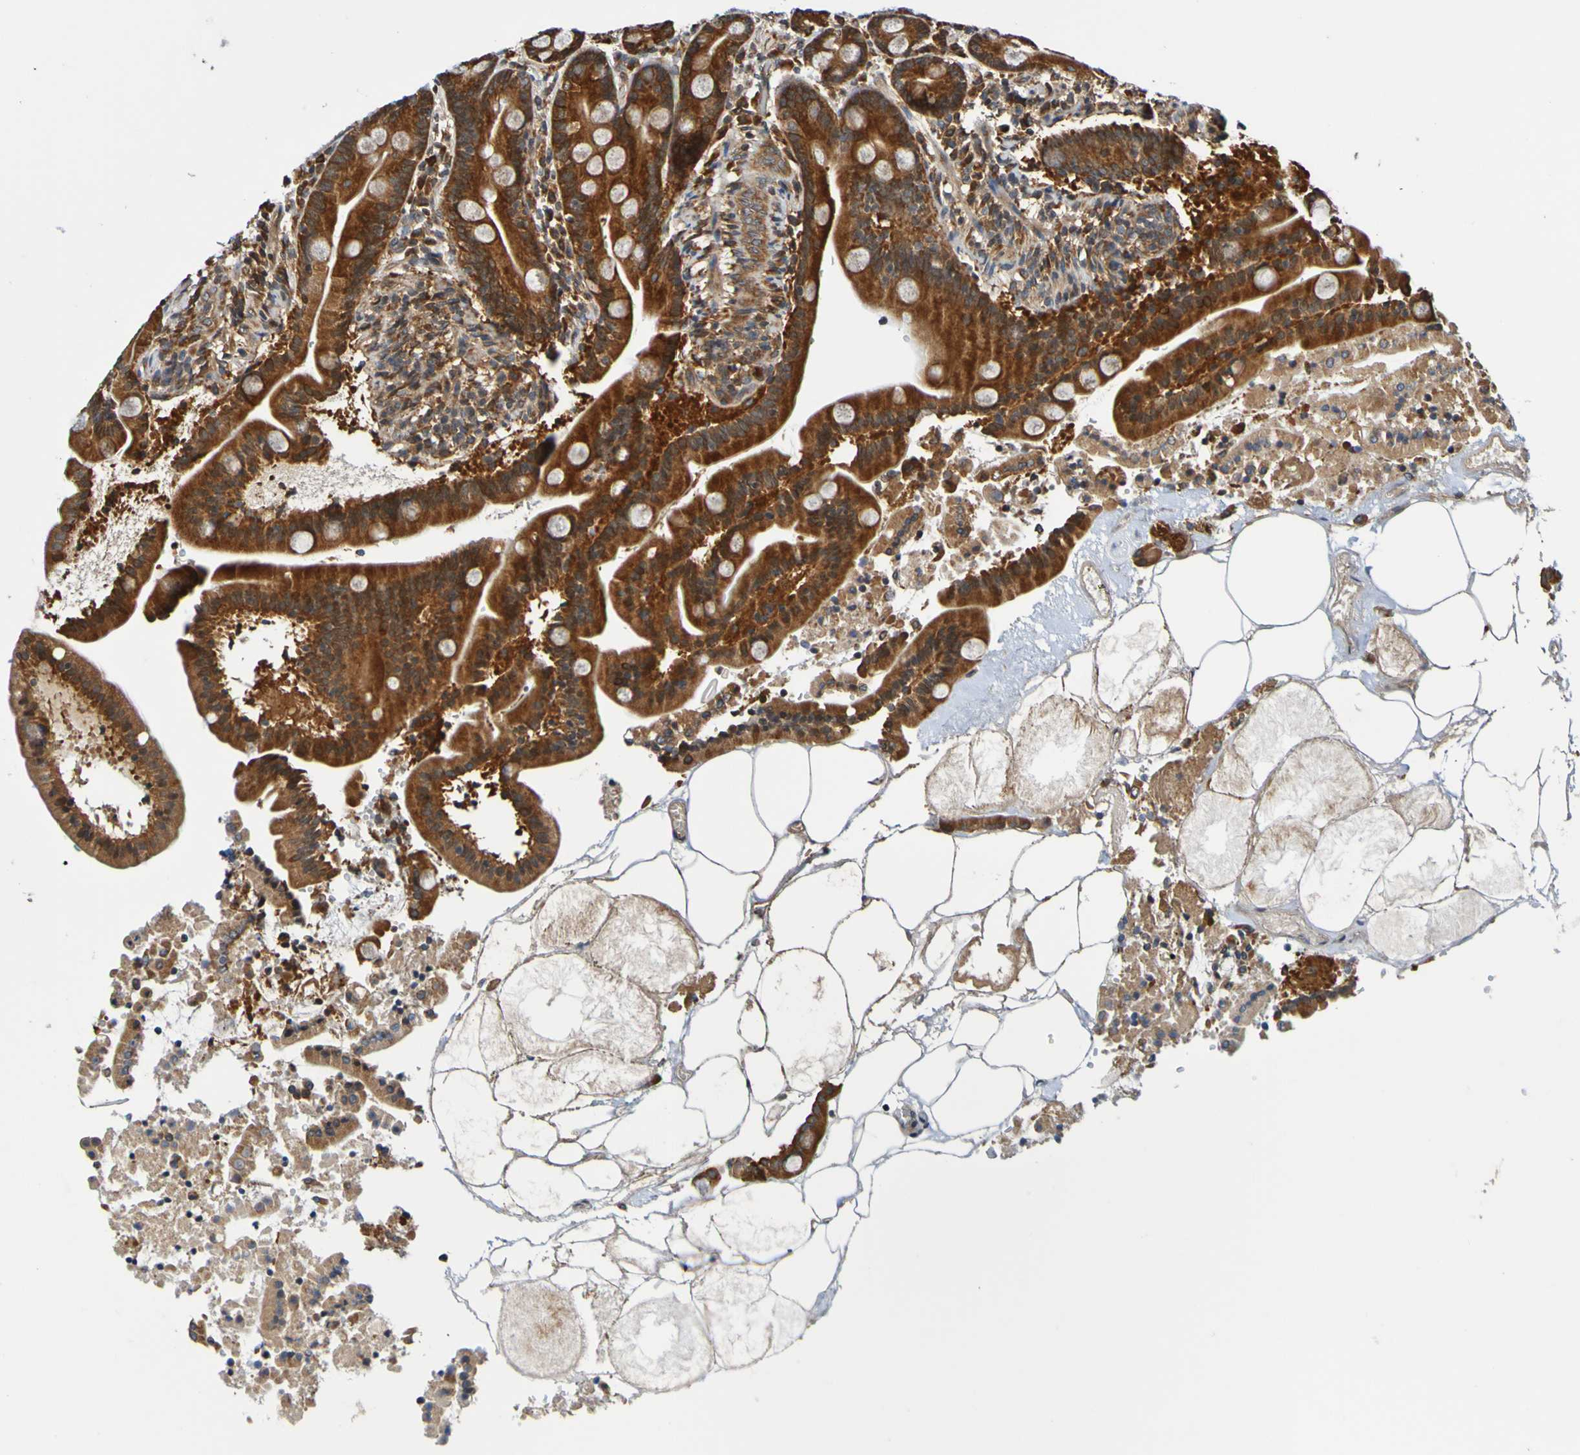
{"staining": {"intensity": "strong", "quantity": ">75%", "location": "cytoplasmic/membranous"}, "tissue": "duodenum", "cell_type": "Glandular cells", "image_type": "normal", "snomed": [{"axis": "morphology", "description": "Normal tissue, NOS"}, {"axis": "topography", "description": "Duodenum"}], "caption": "Immunohistochemistry (IHC) (DAB (3,3'-diaminobenzidine)) staining of benign human duodenum shows strong cytoplasmic/membranous protein expression in about >75% of glandular cells. (Stains: DAB in brown, nuclei in blue, Microscopy: brightfield microscopy at high magnification).", "gene": "AXIN1", "patient": {"sex": "male", "age": 54}}